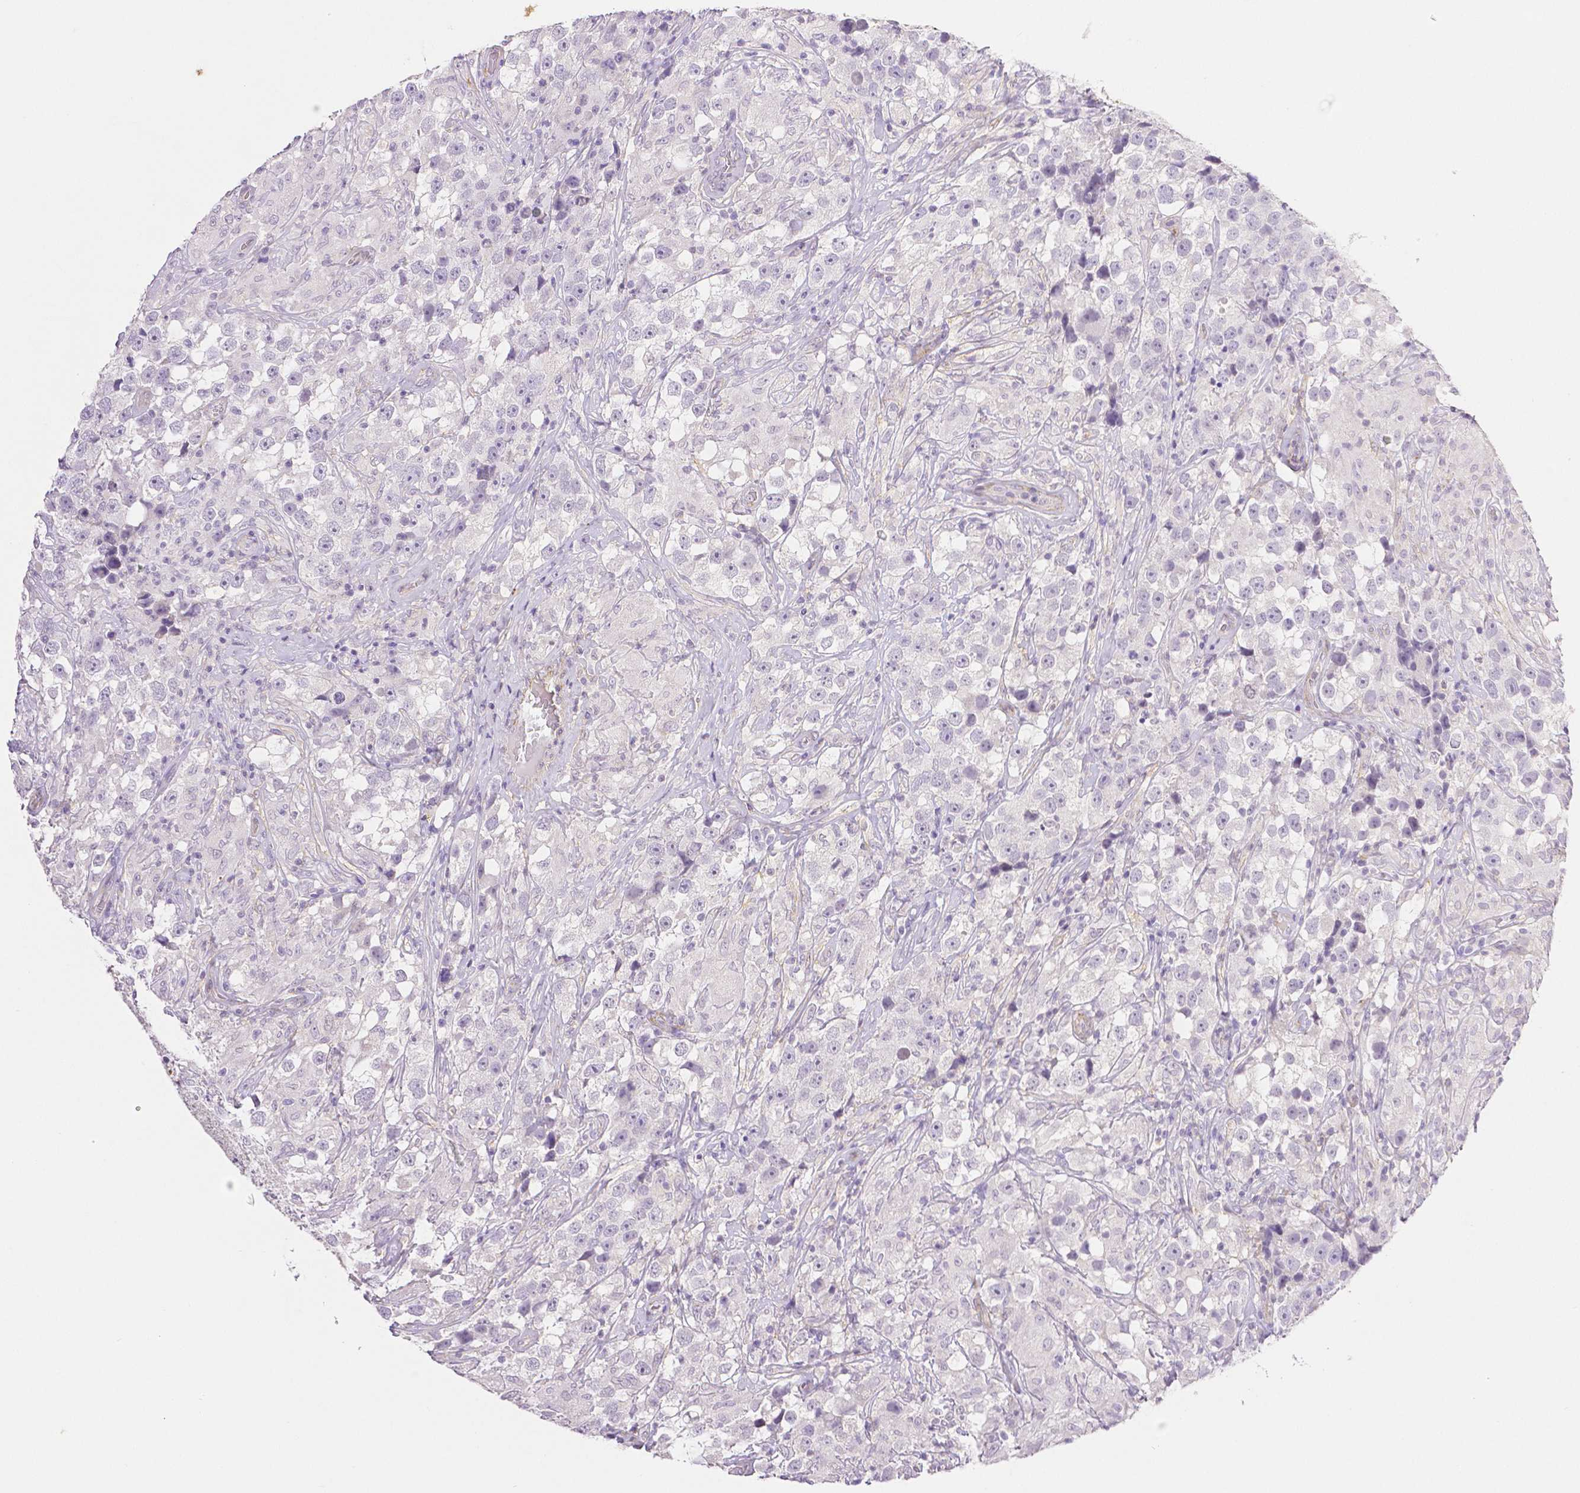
{"staining": {"intensity": "negative", "quantity": "none", "location": "none"}, "tissue": "testis cancer", "cell_type": "Tumor cells", "image_type": "cancer", "snomed": [{"axis": "morphology", "description": "Seminoma, NOS"}, {"axis": "topography", "description": "Testis"}], "caption": "IHC micrograph of neoplastic tissue: human seminoma (testis) stained with DAB displays no significant protein expression in tumor cells. (Brightfield microscopy of DAB (3,3'-diaminobenzidine) immunohistochemistry (IHC) at high magnification).", "gene": "THY1", "patient": {"sex": "male", "age": 46}}